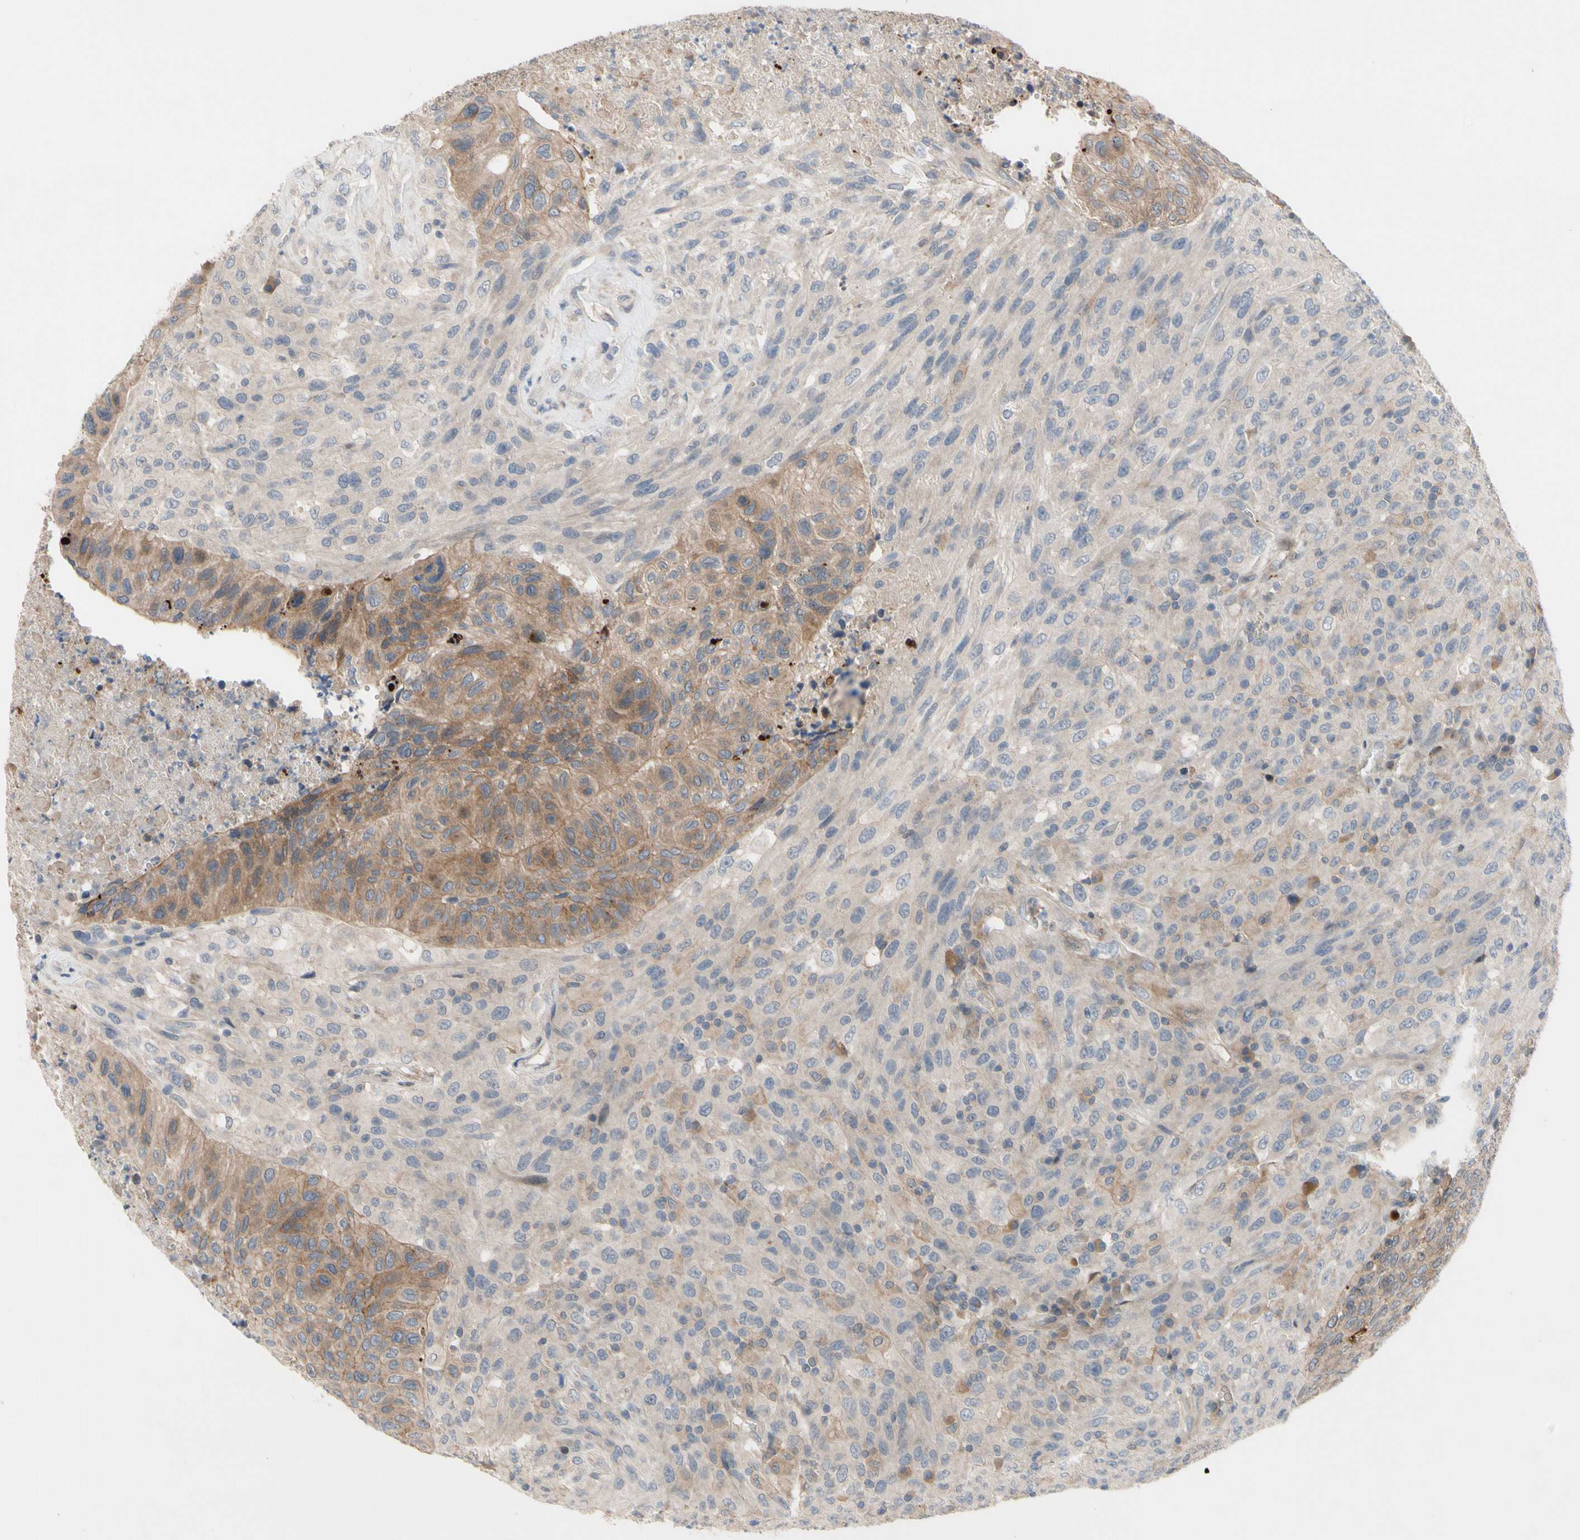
{"staining": {"intensity": "moderate", "quantity": "25%-75%", "location": "cytoplasmic/membranous"}, "tissue": "urothelial cancer", "cell_type": "Tumor cells", "image_type": "cancer", "snomed": [{"axis": "morphology", "description": "Urothelial carcinoma, High grade"}, {"axis": "topography", "description": "Urinary bladder"}], "caption": "This photomicrograph shows IHC staining of high-grade urothelial carcinoma, with medium moderate cytoplasmic/membranous expression in about 25%-75% of tumor cells.", "gene": "OAZ1", "patient": {"sex": "male", "age": 66}}